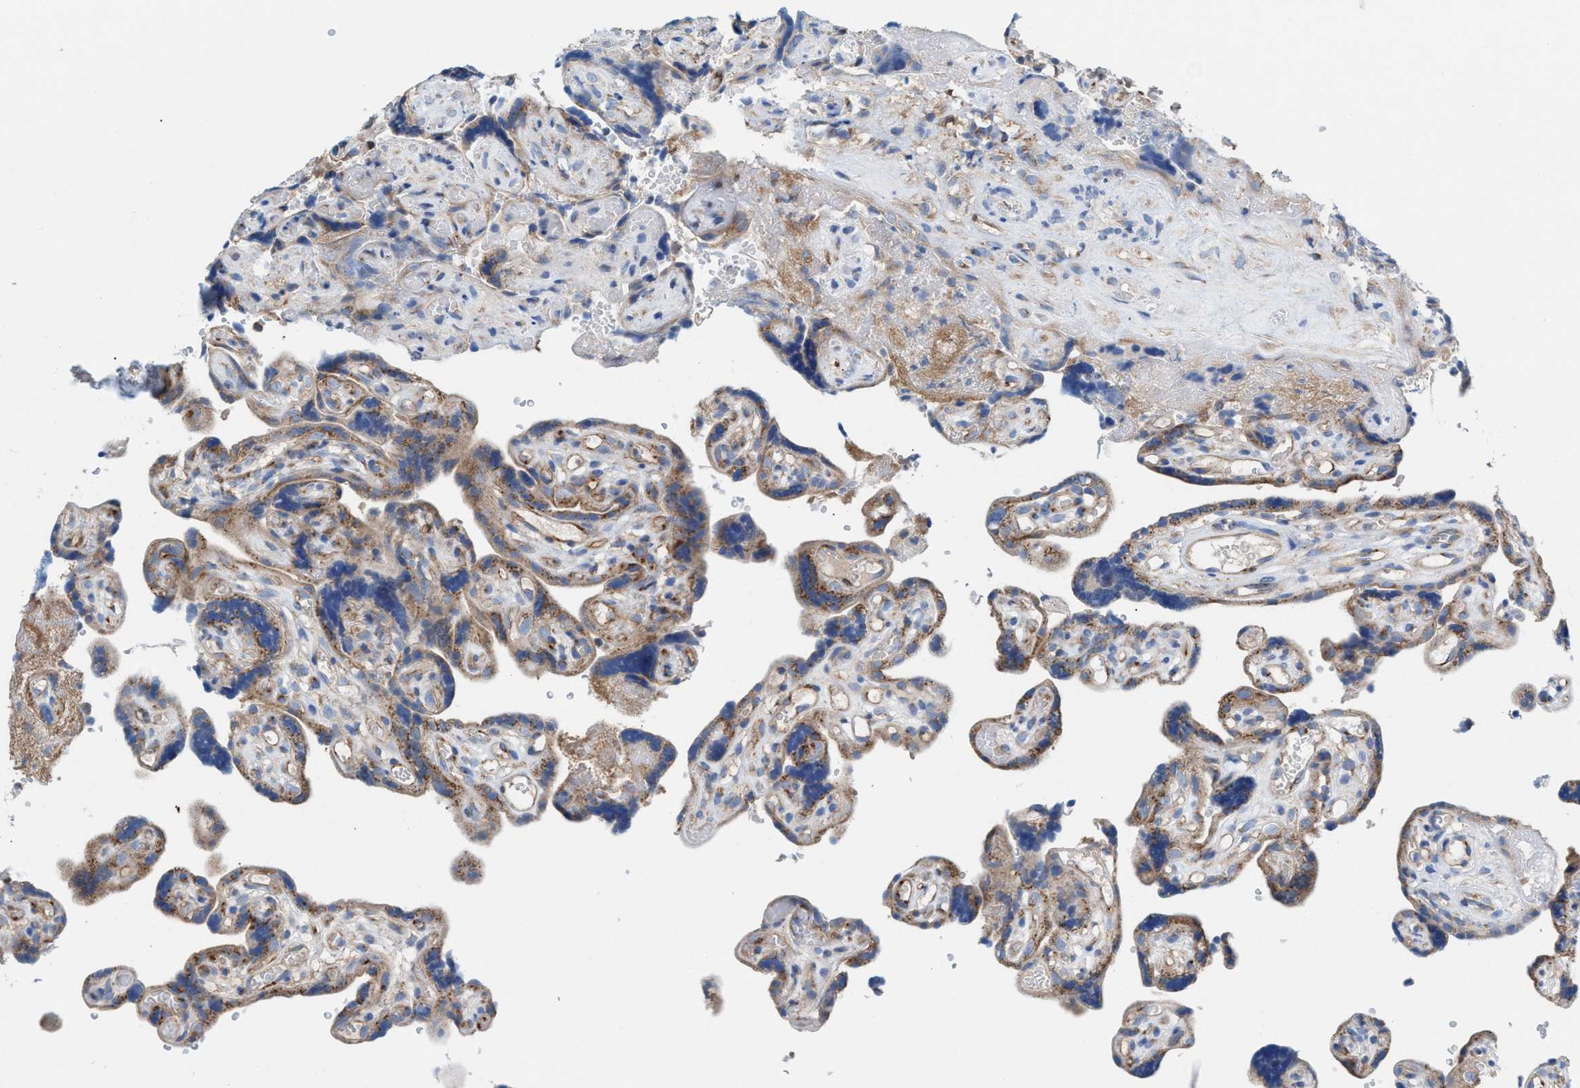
{"staining": {"intensity": "moderate", "quantity": ">75%", "location": "cytoplasmic/membranous"}, "tissue": "placenta", "cell_type": "Trophoblastic cells", "image_type": "normal", "snomed": [{"axis": "morphology", "description": "Normal tissue, NOS"}, {"axis": "topography", "description": "Placenta"}], "caption": "Immunohistochemical staining of benign human placenta shows >75% levels of moderate cytoplasmic/membranous protein staining in approximately >75% of trophoblastic cells. (DAB = brown stain, brightfield microscopy at high magnification).", "gene": "NYAP1", "patient": {"sex": "female", "age": 30}}